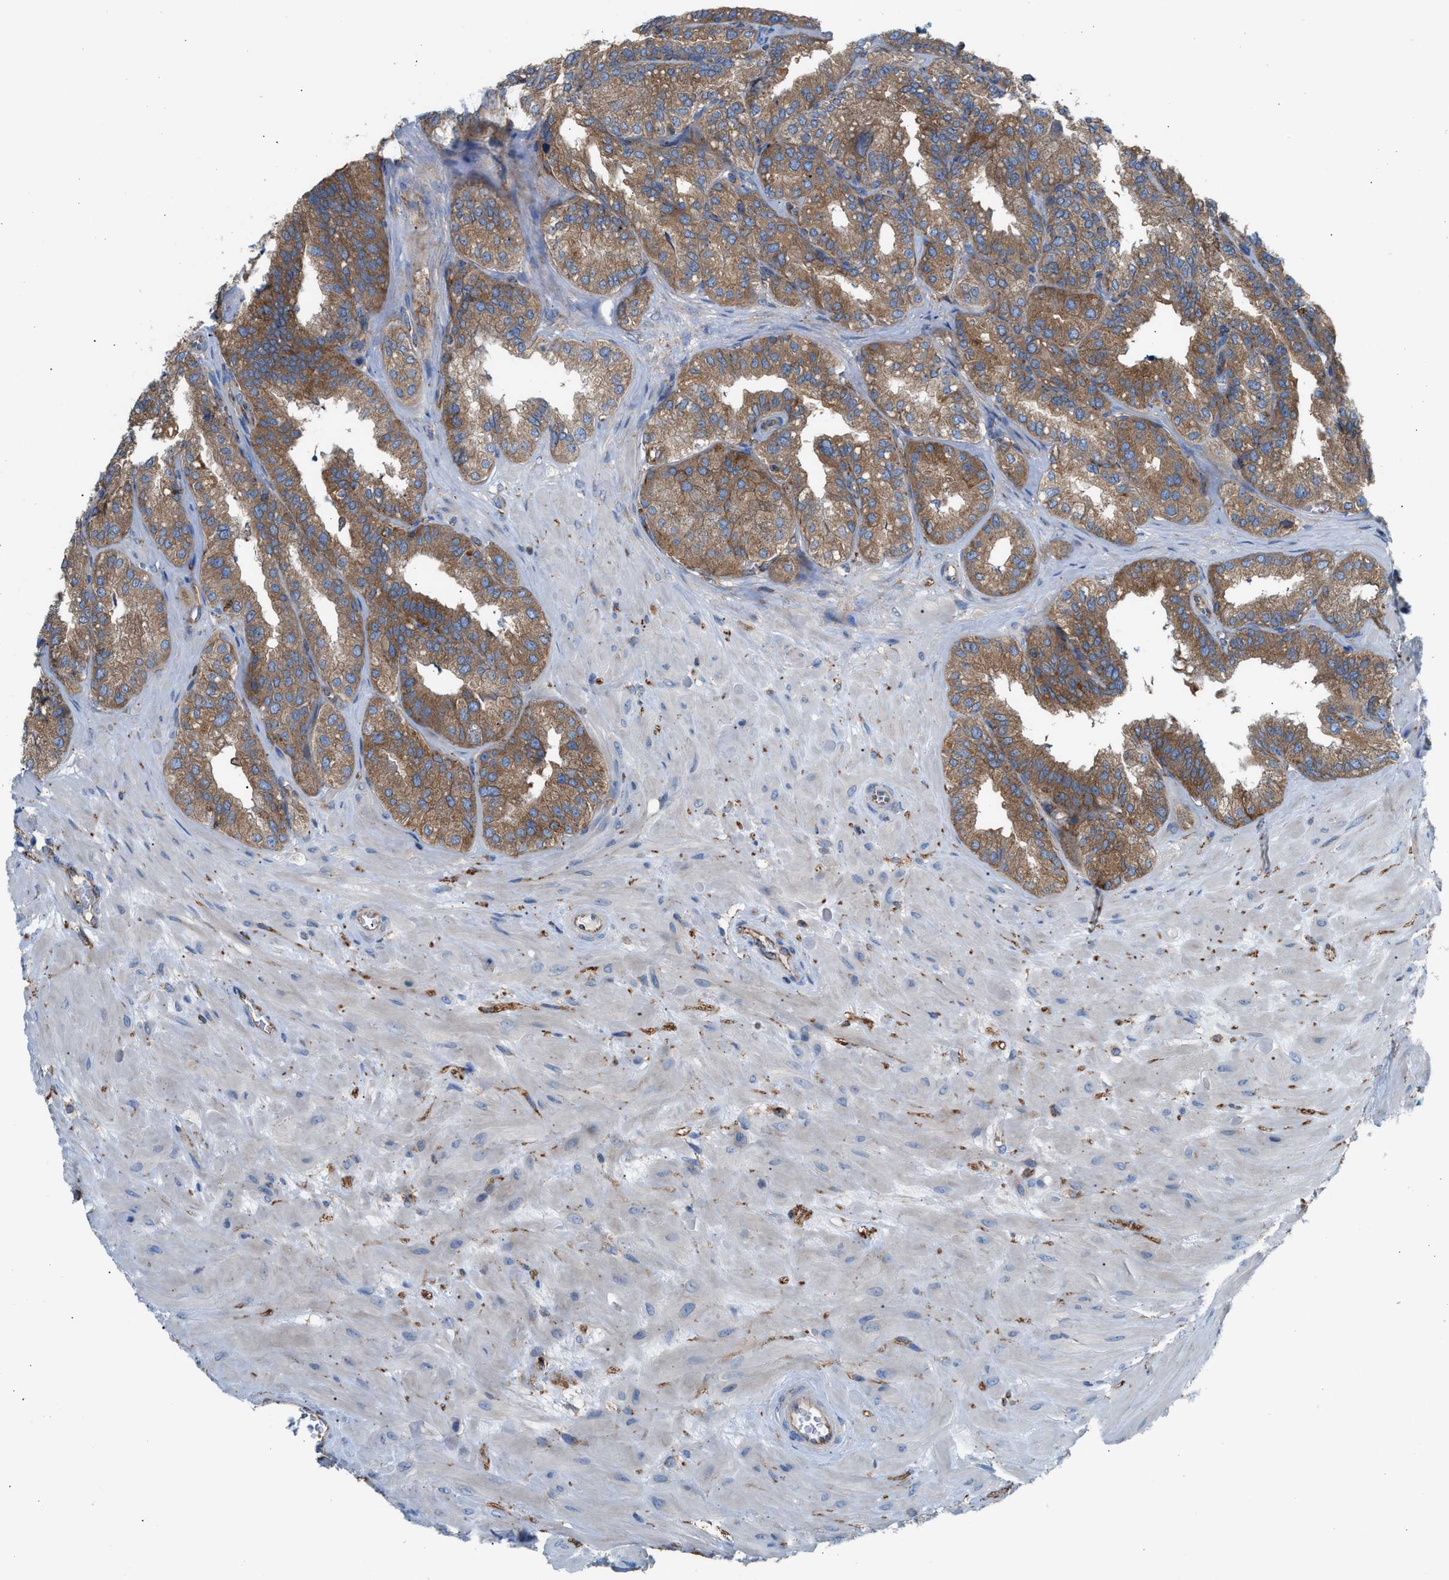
{"staining": {"intensity": "strong", "quantity": ">75%", "location": "cytoplasmic/membranous"}, "tissue": "seminal vesicle", "cell_type": "Glandular cells", "image_type": "normal", "snomed": [{"axis": "morphology", "description": "Normal tissue, NOS"}, {"axis": "topography", "description": "Prostate"}, {"axis": "topography", "description": "Seminal veicle"}], "caption": "Protein positivity by IHC displays strong cytoplasmic/membranous staining in approximately >75% of glandular cells in normal seminal vesicle.", "gene": "TBC1D15", "patient": {"sex": "male", "age": 51}}